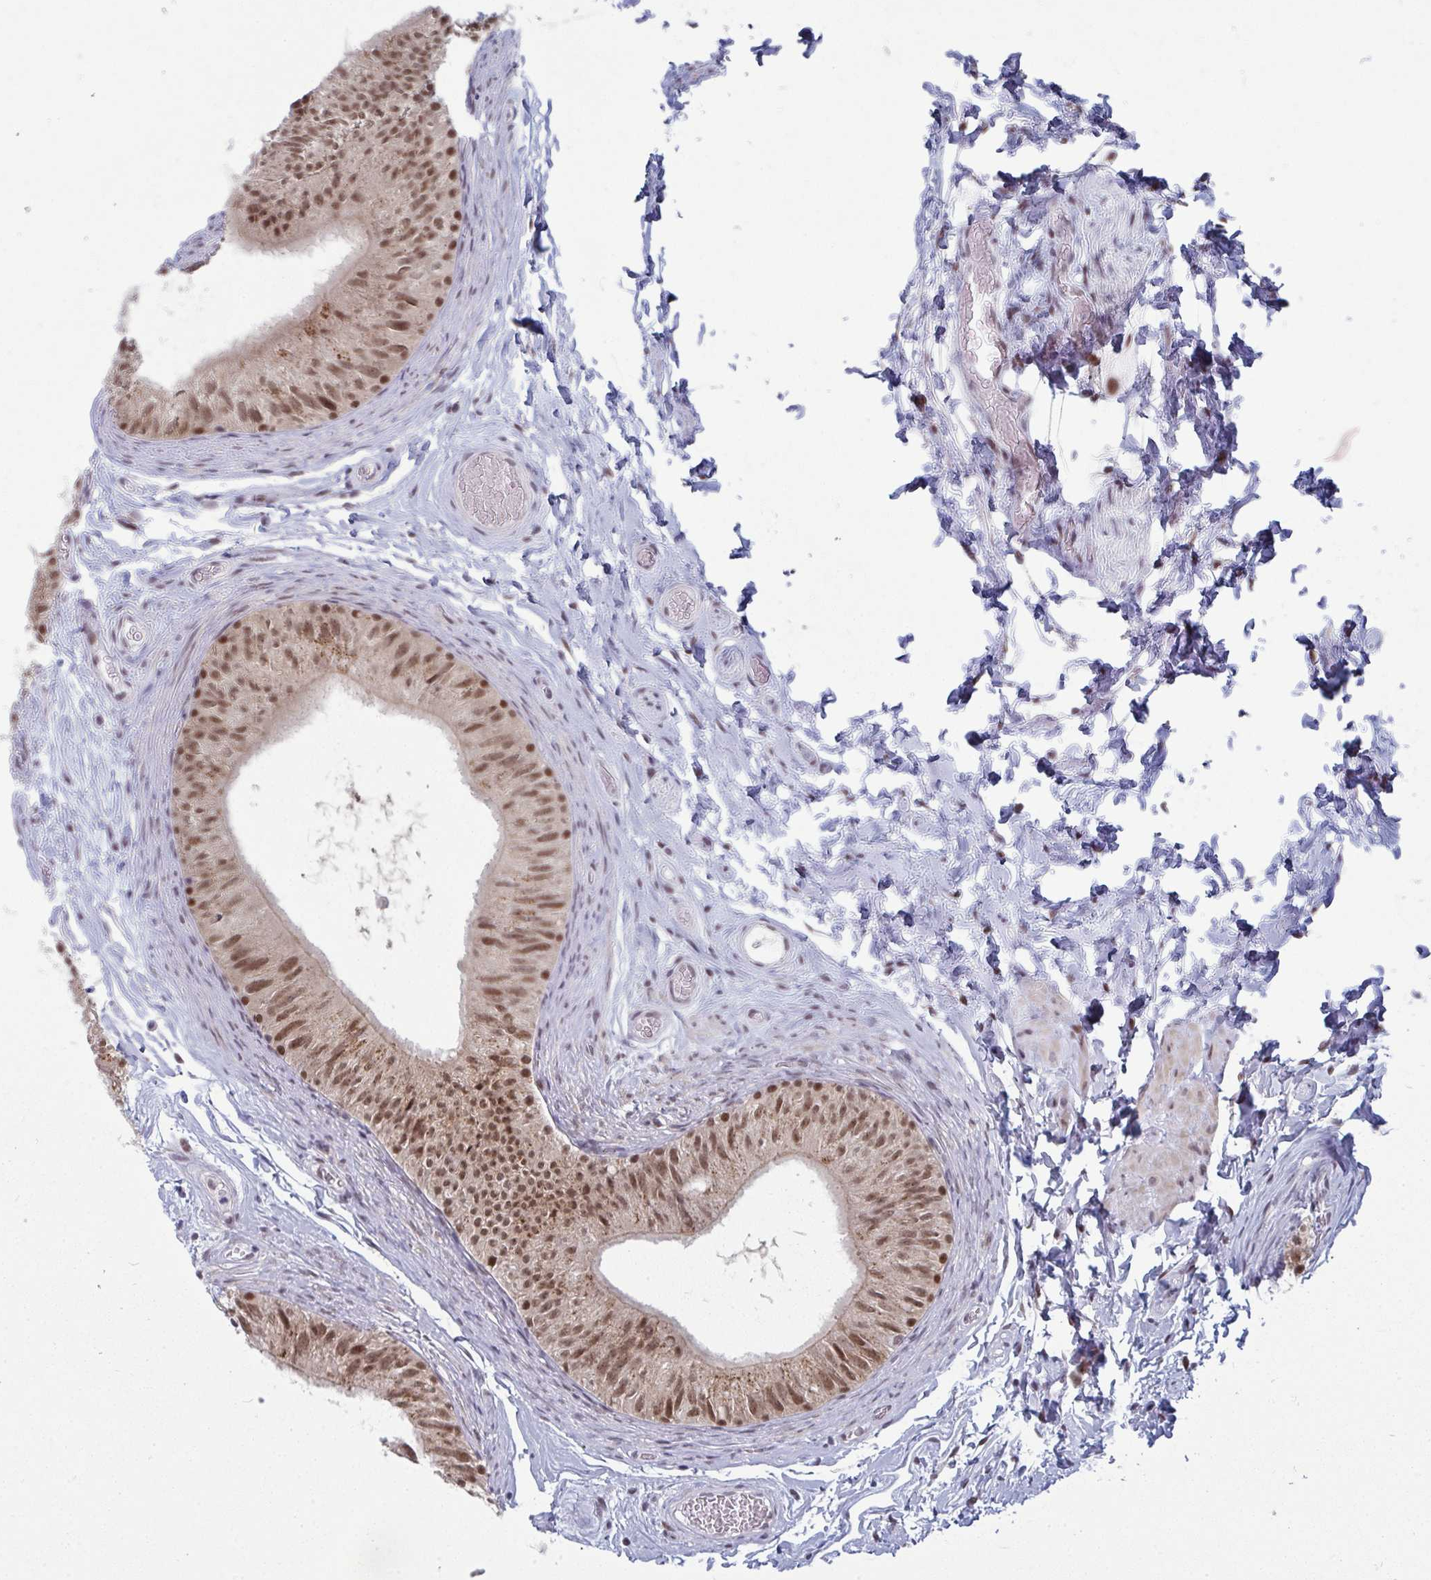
{"staining": {"intensity": "moderate", "quantity": ">75%", "location": "nuclear"}, "tissue": "epididymis", "cell_type": "Glandular cells", "image_type": "normal", "snomed": [{"axis": "morphology", "description": "Normal tissue, NOS"}, {"axis": "topography", "description": "Epididymis, spermatic cord, NOS"}, {"axis": "topography", "description": "Epididymis"}], "caption": "A brown stain labels moderate nuclear positivity of a protein in glandular cells of benign epididymis. (DAB IHC, brown staining for protein, blue staining for nuclei).", "gene": "ATF1", "patient": {"sex": "male", "age": 31}}